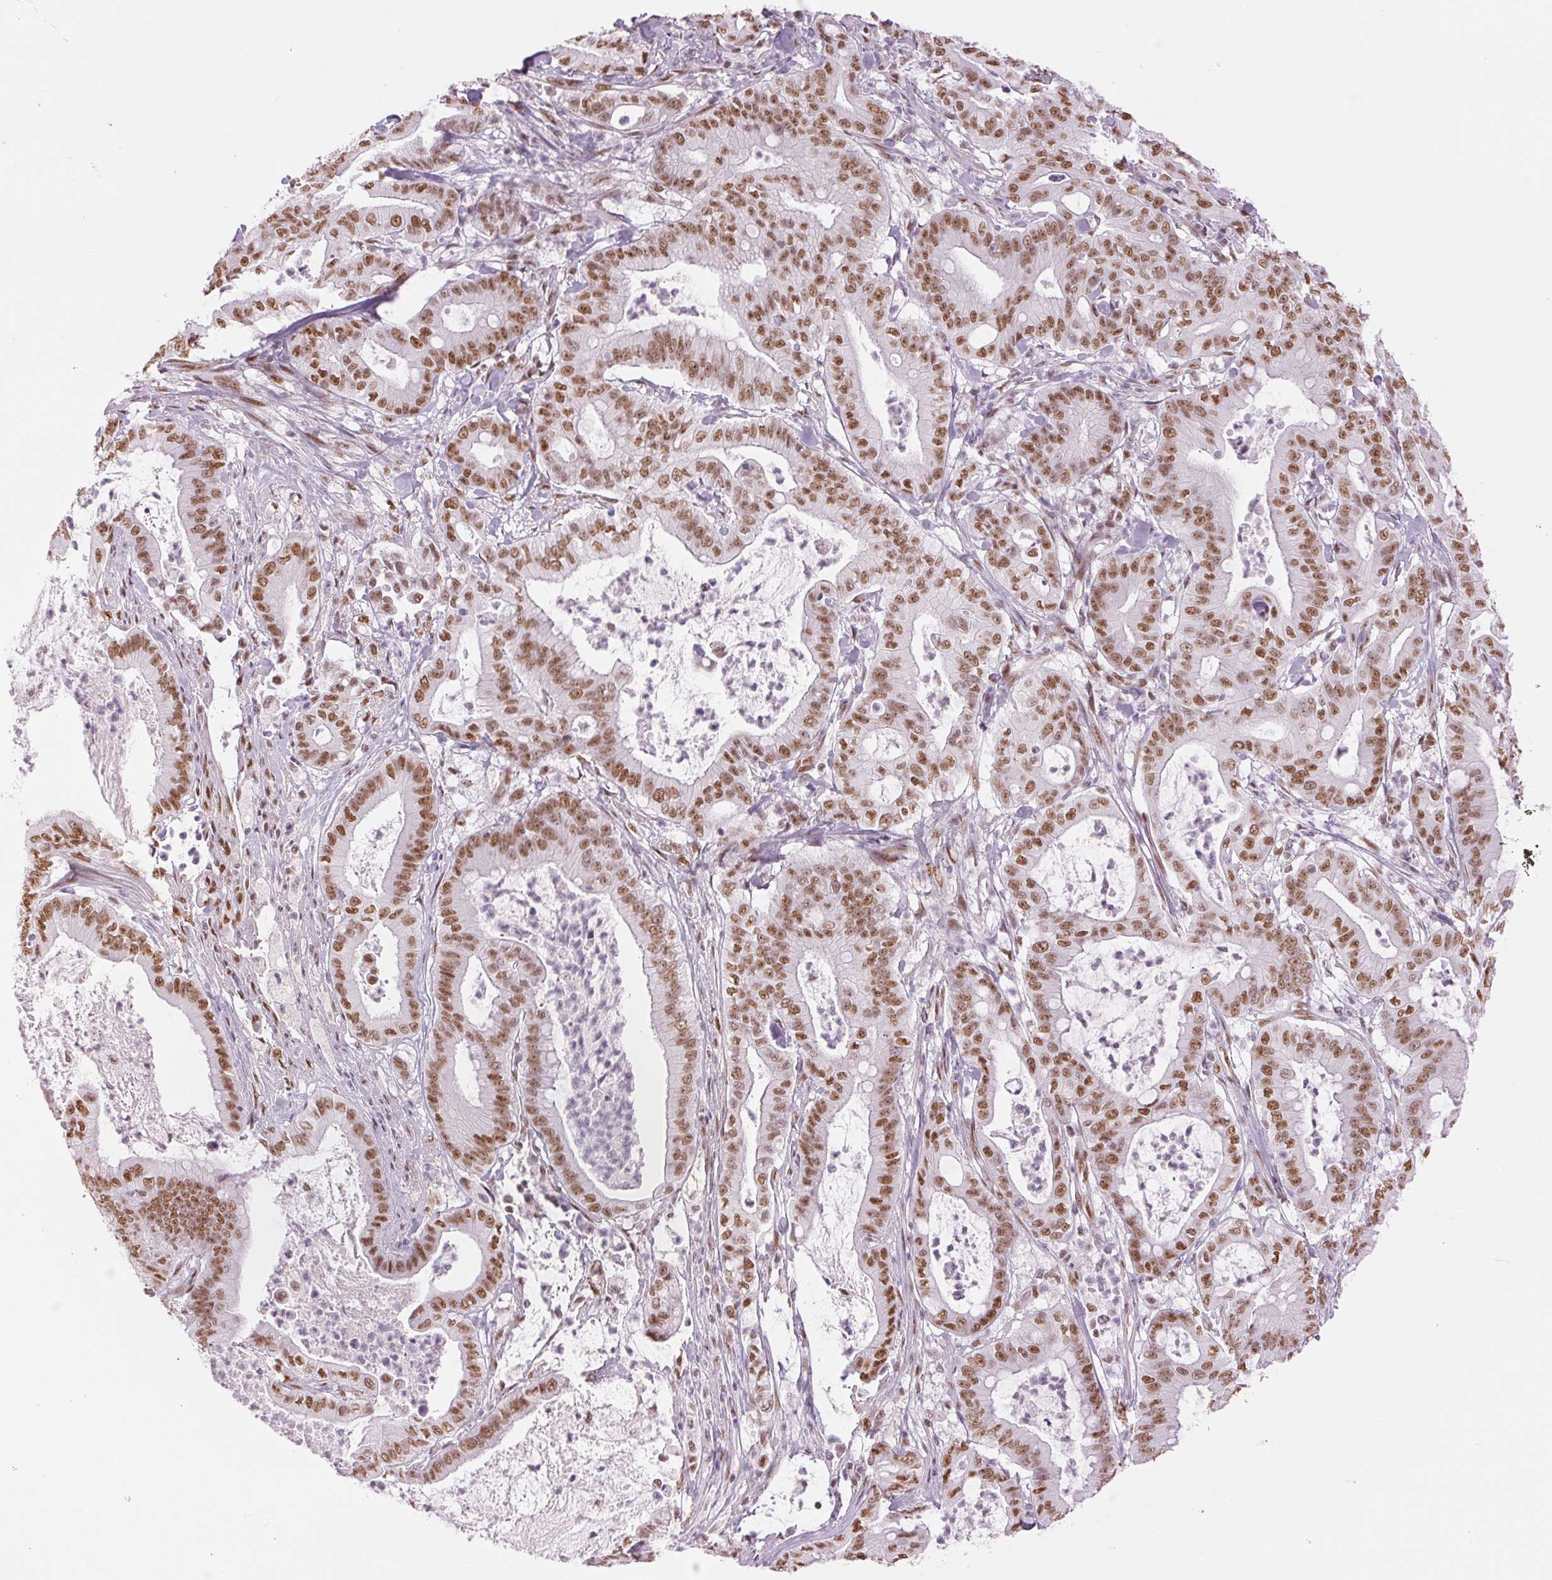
{"staining": {"intensity": "moderate", "quantity": ">75%", "location": "nuclear"}, "tissue": "pancreatic cancer", "cell_type": "Tumor cells", "image_type": "cancer", "snomed": [{"axis": "morphology", "description": "Adenocarcinoma, NOS"}, {"axis": "topography", "description": "Pancreas"}], "caption": "About >75% of tumor cells in human pancreatic cancer (adenocarcinoma) exhibit moderate nuclear protein expression as visualized by brown immunohistochemical staining.", "gene": "ZFR2", "patient": {"sex": "male", "age": 71}}